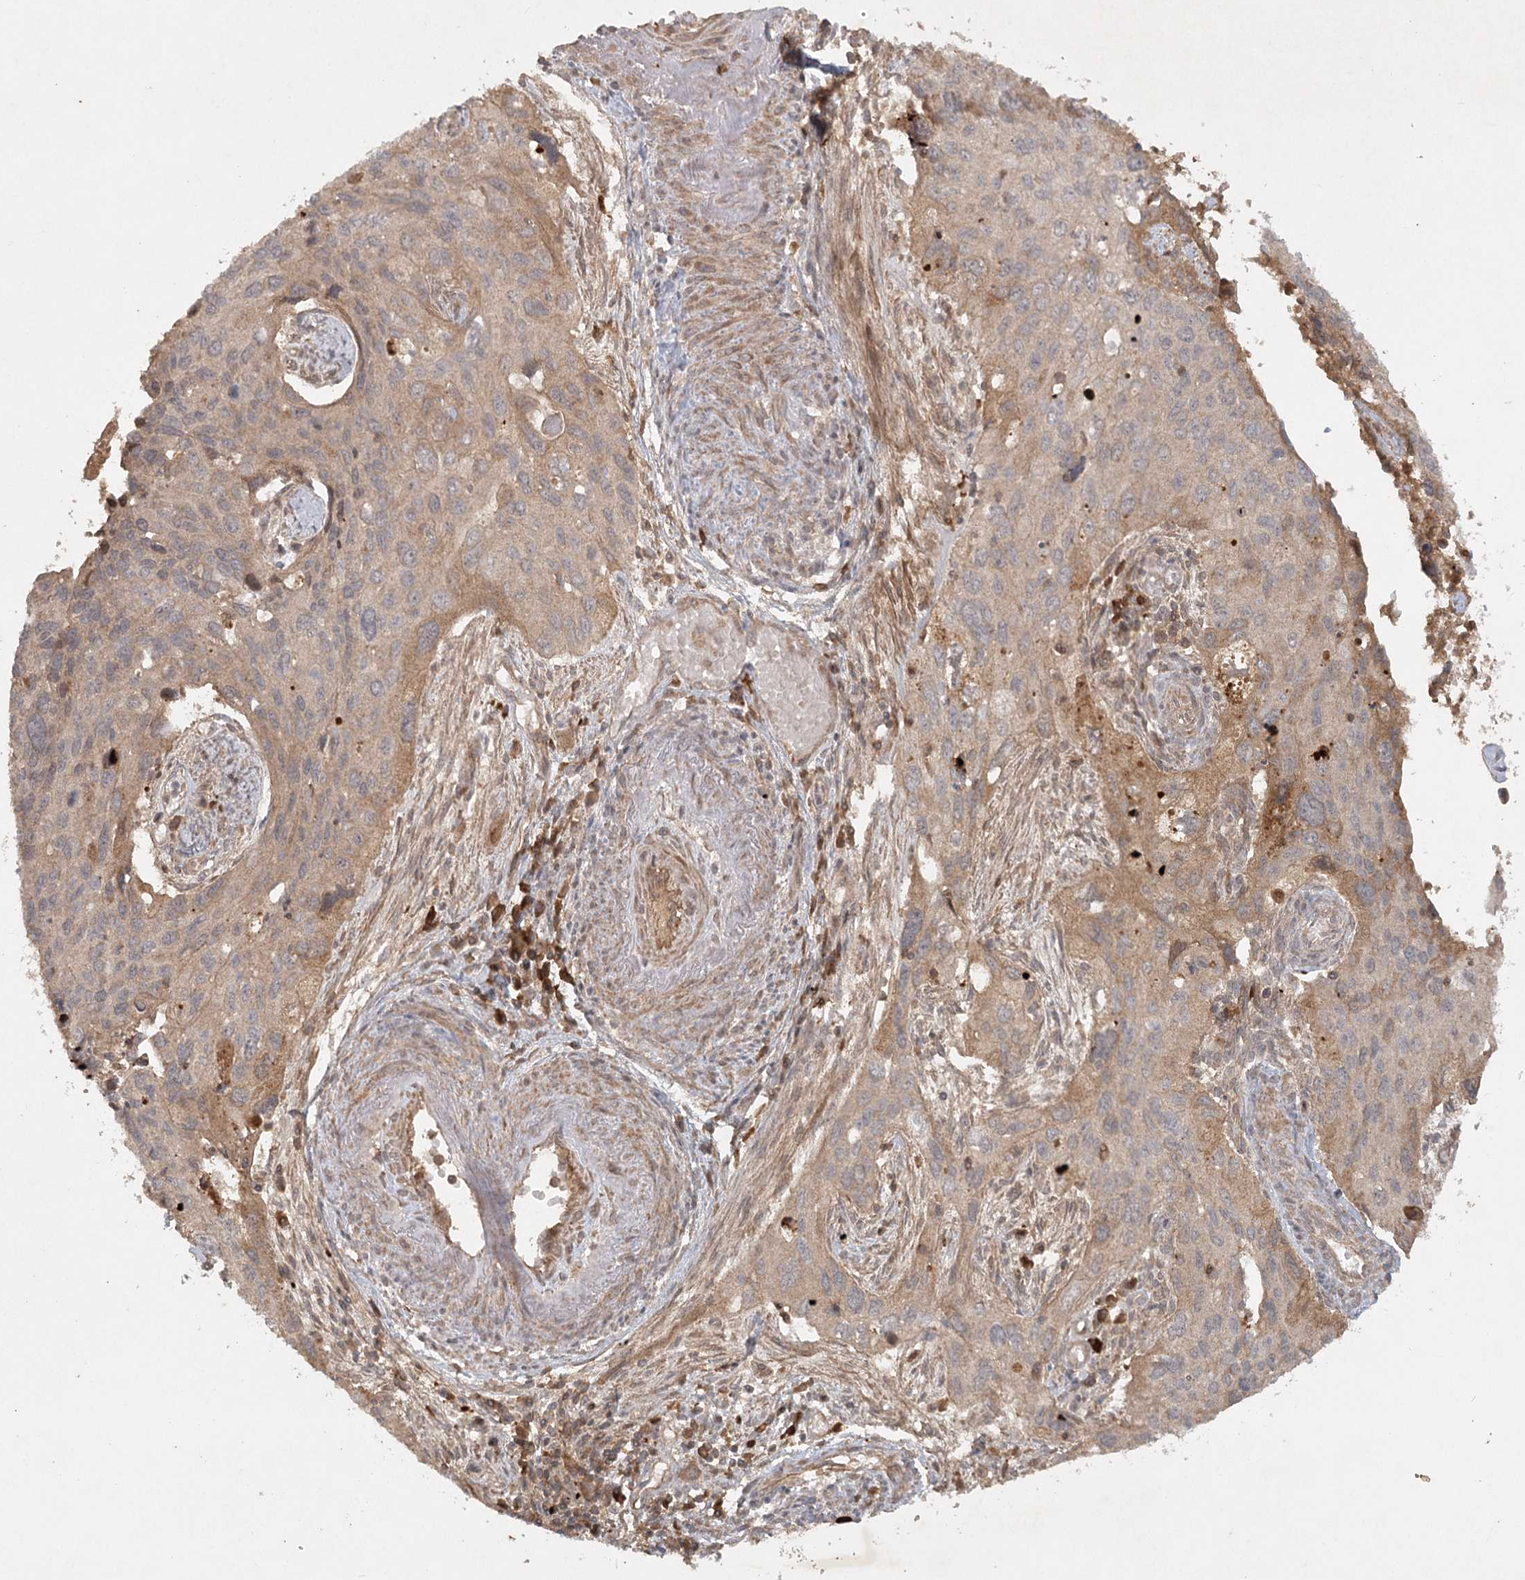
{"staining": {"intensity": "weak", "quantity": ">75%", "location": "cytoplasmic/membranous"}, "tissue": "cervical cancer", "cell_type": "Tumor cells", "image_type": "cancer", "snomed": [{"axis": "morphology", "description": "Squamous cell carcinoma, NOS"}, {"axis": "topography", "description": "Cervix"}], "caption": "DAB immunohistochemical staining of human cervical cancer (squamous cell carcinoma) demonstrates weak cytoplasmic/membranous protein expression in approximately >75% of tumor cells.", "gene": "ARL13A", "patient": {"sex": "female", "age": 55}}